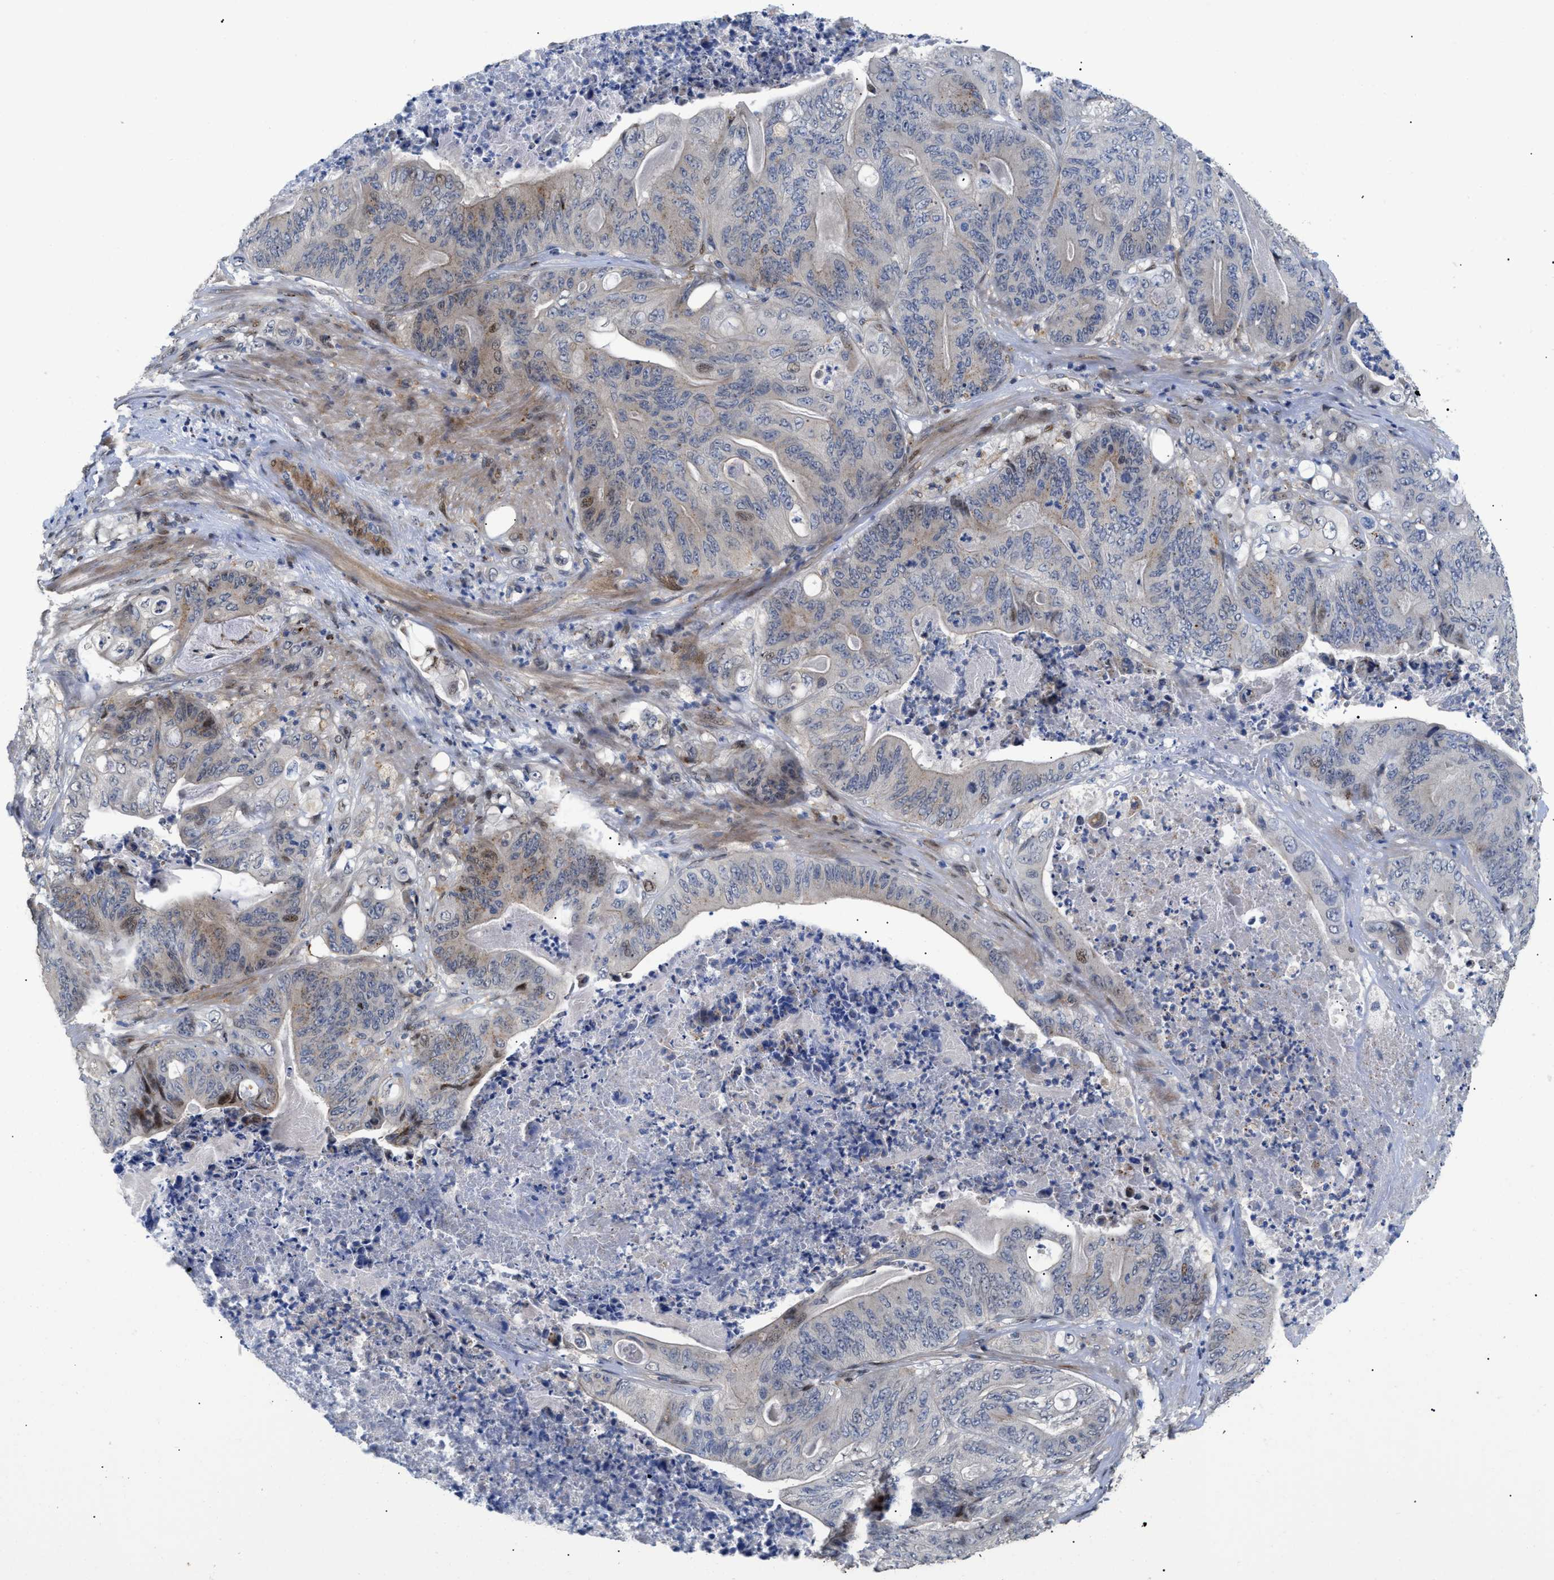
{"staining": {"intensity": "weak", "quantity": "<25%", "location": "cytoplasmic/membranous"}, "tissue": "stomach cancer", "cell_type": "Tumor cells", "image_type": "cancer", "snomed": [{"axis": "morphology", "description": "Adenocarcinoma, NOS"}, {"axis": "topography", "description": "Stomach"}], "caption": "This is an IHC photomicrograph of stomach adenocarcinoma. There is no positivity in tumor cells.", "gene": "SFXN5", "patient": {"sex": "female", "age": 73}}